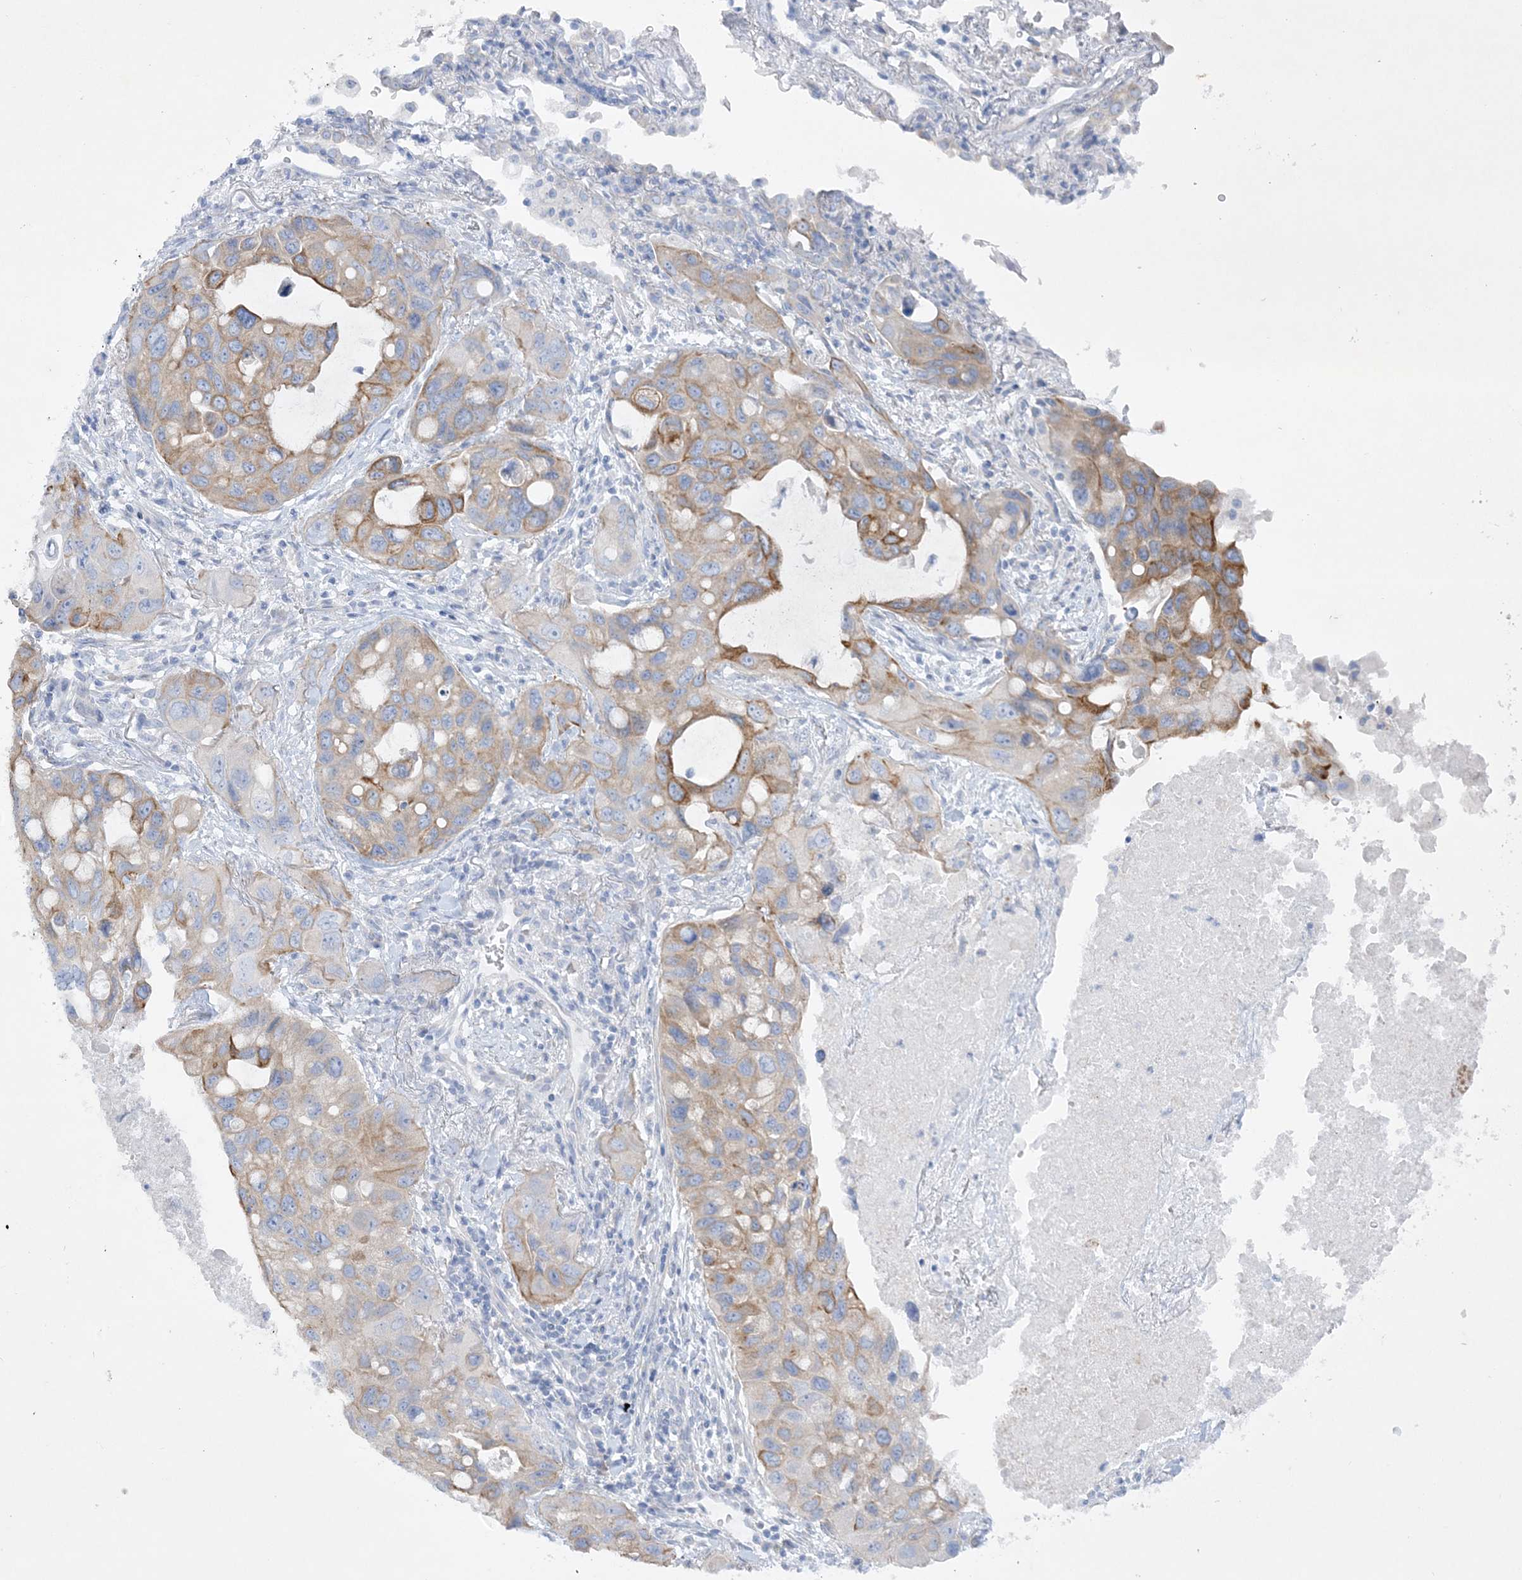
{"staining": {"intensity": "moderate", "quantity": "25%-75%", "location": "cytoplasmic/membranous"}, "tissue": "lung cancer", "cell_type": "Tumor cells", "image_type": "cancer", "snomed": [{"axis": "morphology", "description": "Squamous cell carcinoma, NOS"}, {"axis": "topography", "description": "Lung"}], "caption": "Lung cancer was stained to show a protein in brown. There is medium levels of moderate cytoplasmic/membranous staining in approximately 25%-75% of tumor cells.", "gene": "FARSB", "patient": {"sex": "female", "age": 73}}